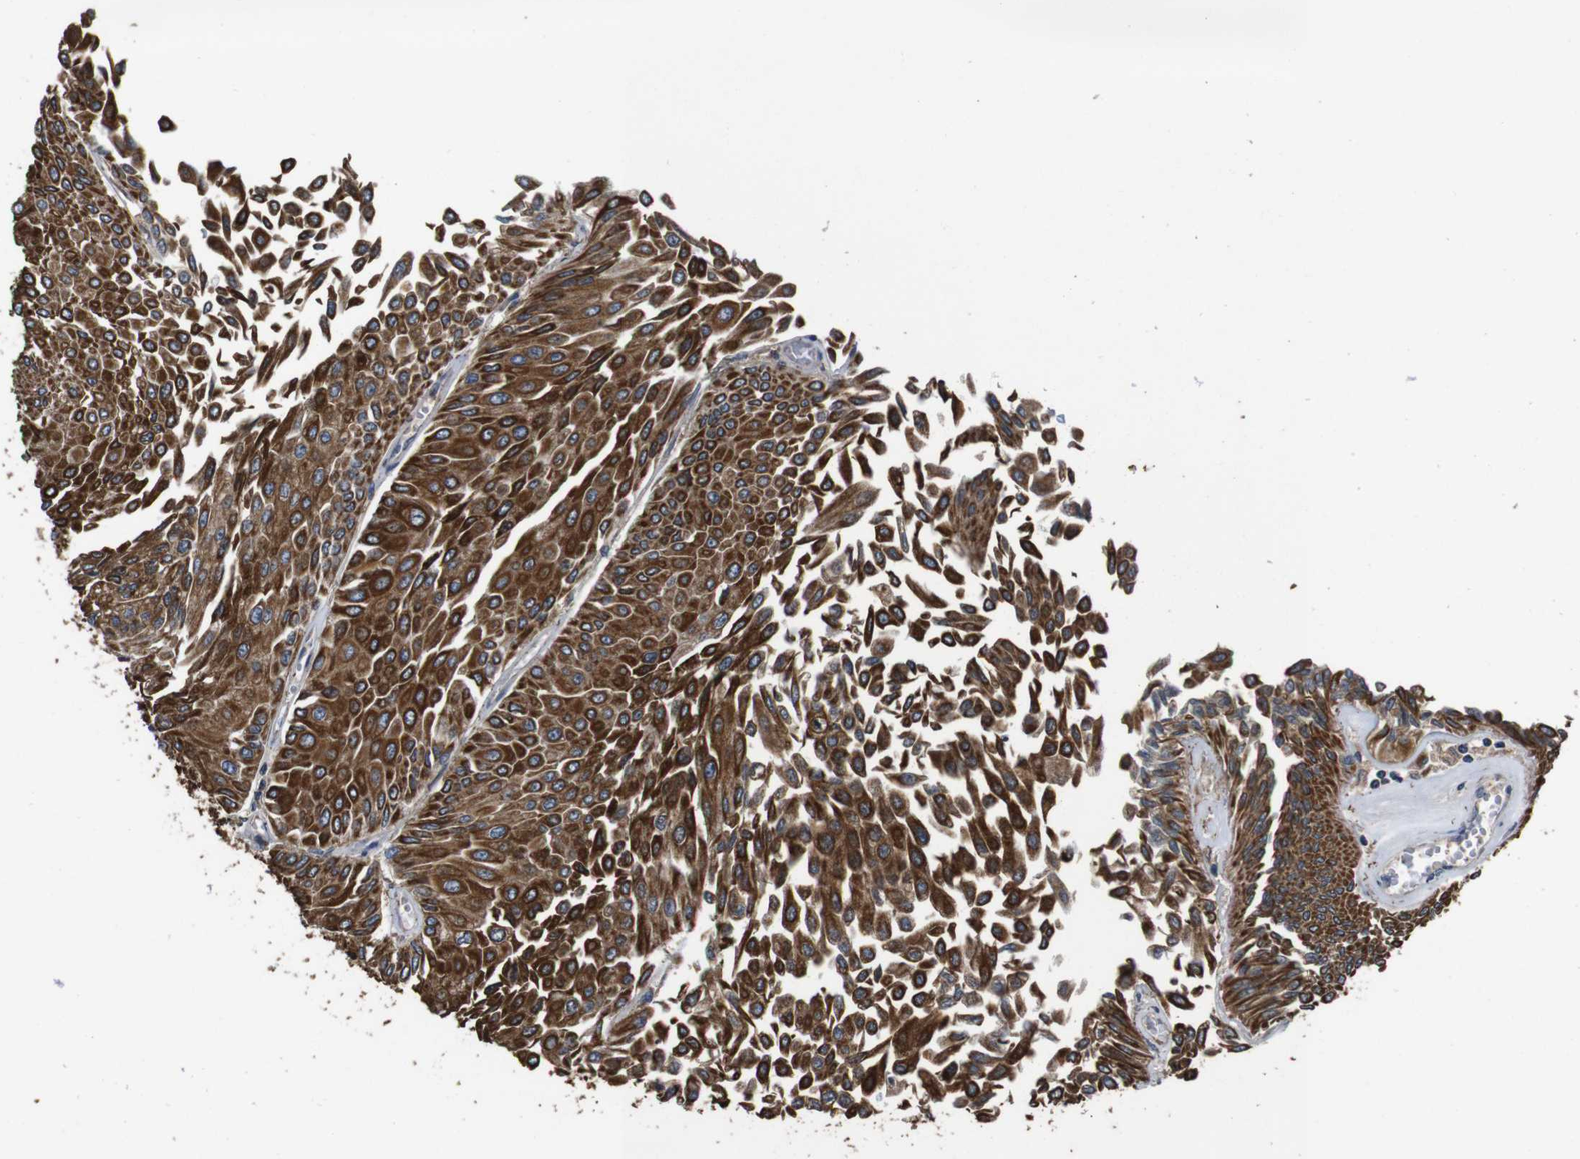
{"staining": {"intensity": "strong", "quantity": ">75%", "location": "cytoplasmic/membranous"}, "tissue": "urothelial cancer", "cell_type": "Tumor cells", "image_type": "cancer", "snomed": [{"axis": "morphology", "description": "Urothelial carcinoma, Low grade"}, {"axis": "topography", "description": "Urinary bladder"}], "caption": "Immunohistochemistry image of human urothelial cancer stained for a protein (brown), which displays high levels of strong cytoplasmic/membranous expression in about >75% of tumor cells.", "gene": "GLIPR1", "patient": {"sex": "male", "age": 67}}